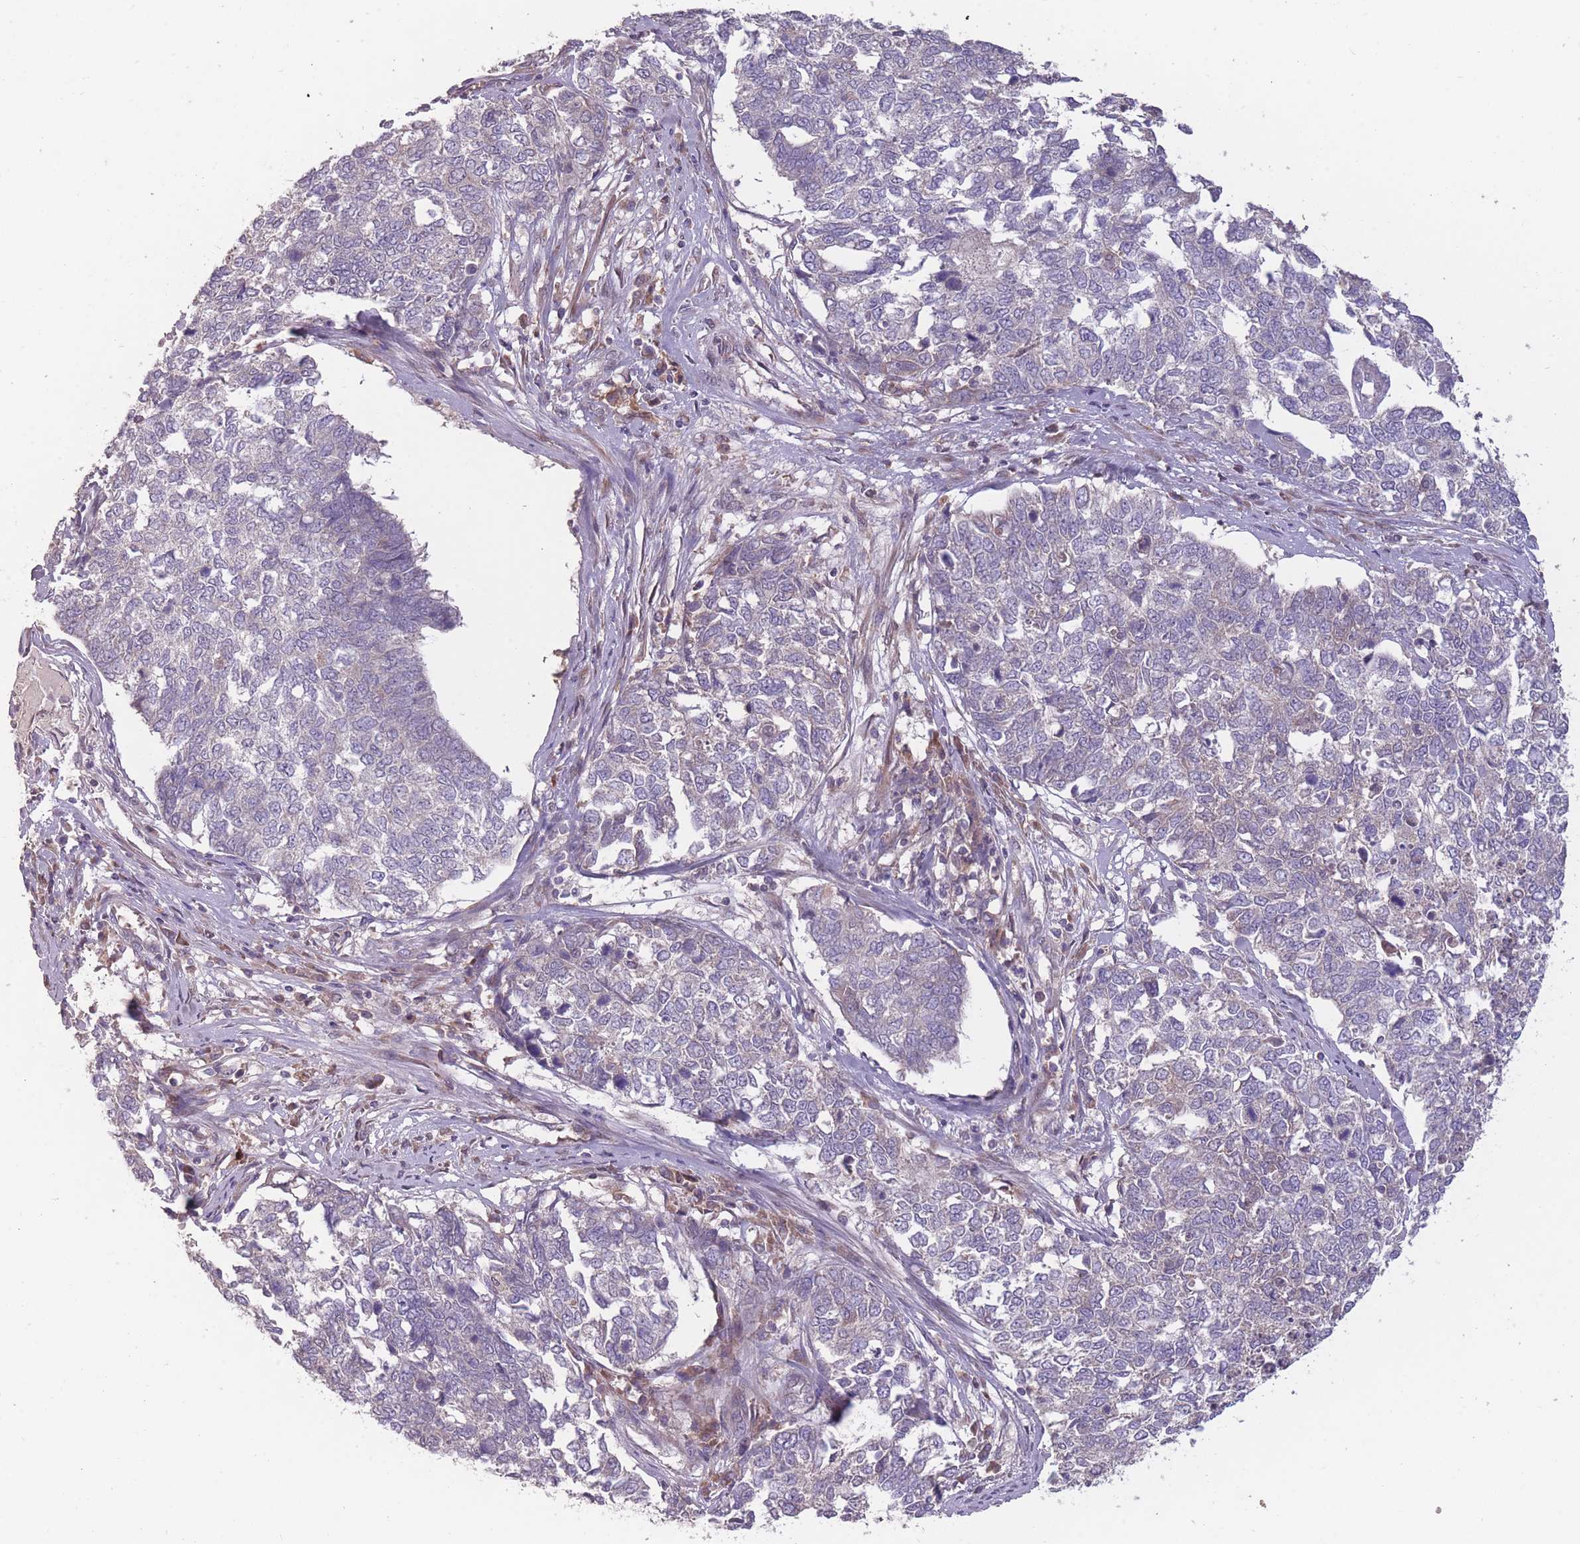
{"staining": {"intensity": "negative", "quantity": "none", "location": "none"}, "tissue": "cervical cancer", "cell_type": "Tumor cells", "image_type": "cancer", "snomed": [{"axis": "morphology", "description": "Squamous cell carcinoma, NOS"}, {"axis": "topography", "description": "Cervix"}], "caption": "Immunohistochemical staining of human cervical squamous cell carcinoma displays no significant positivity in tumor cells.", "gene": "OR2V2", "patient": {"sex": "female", "age": 63}}